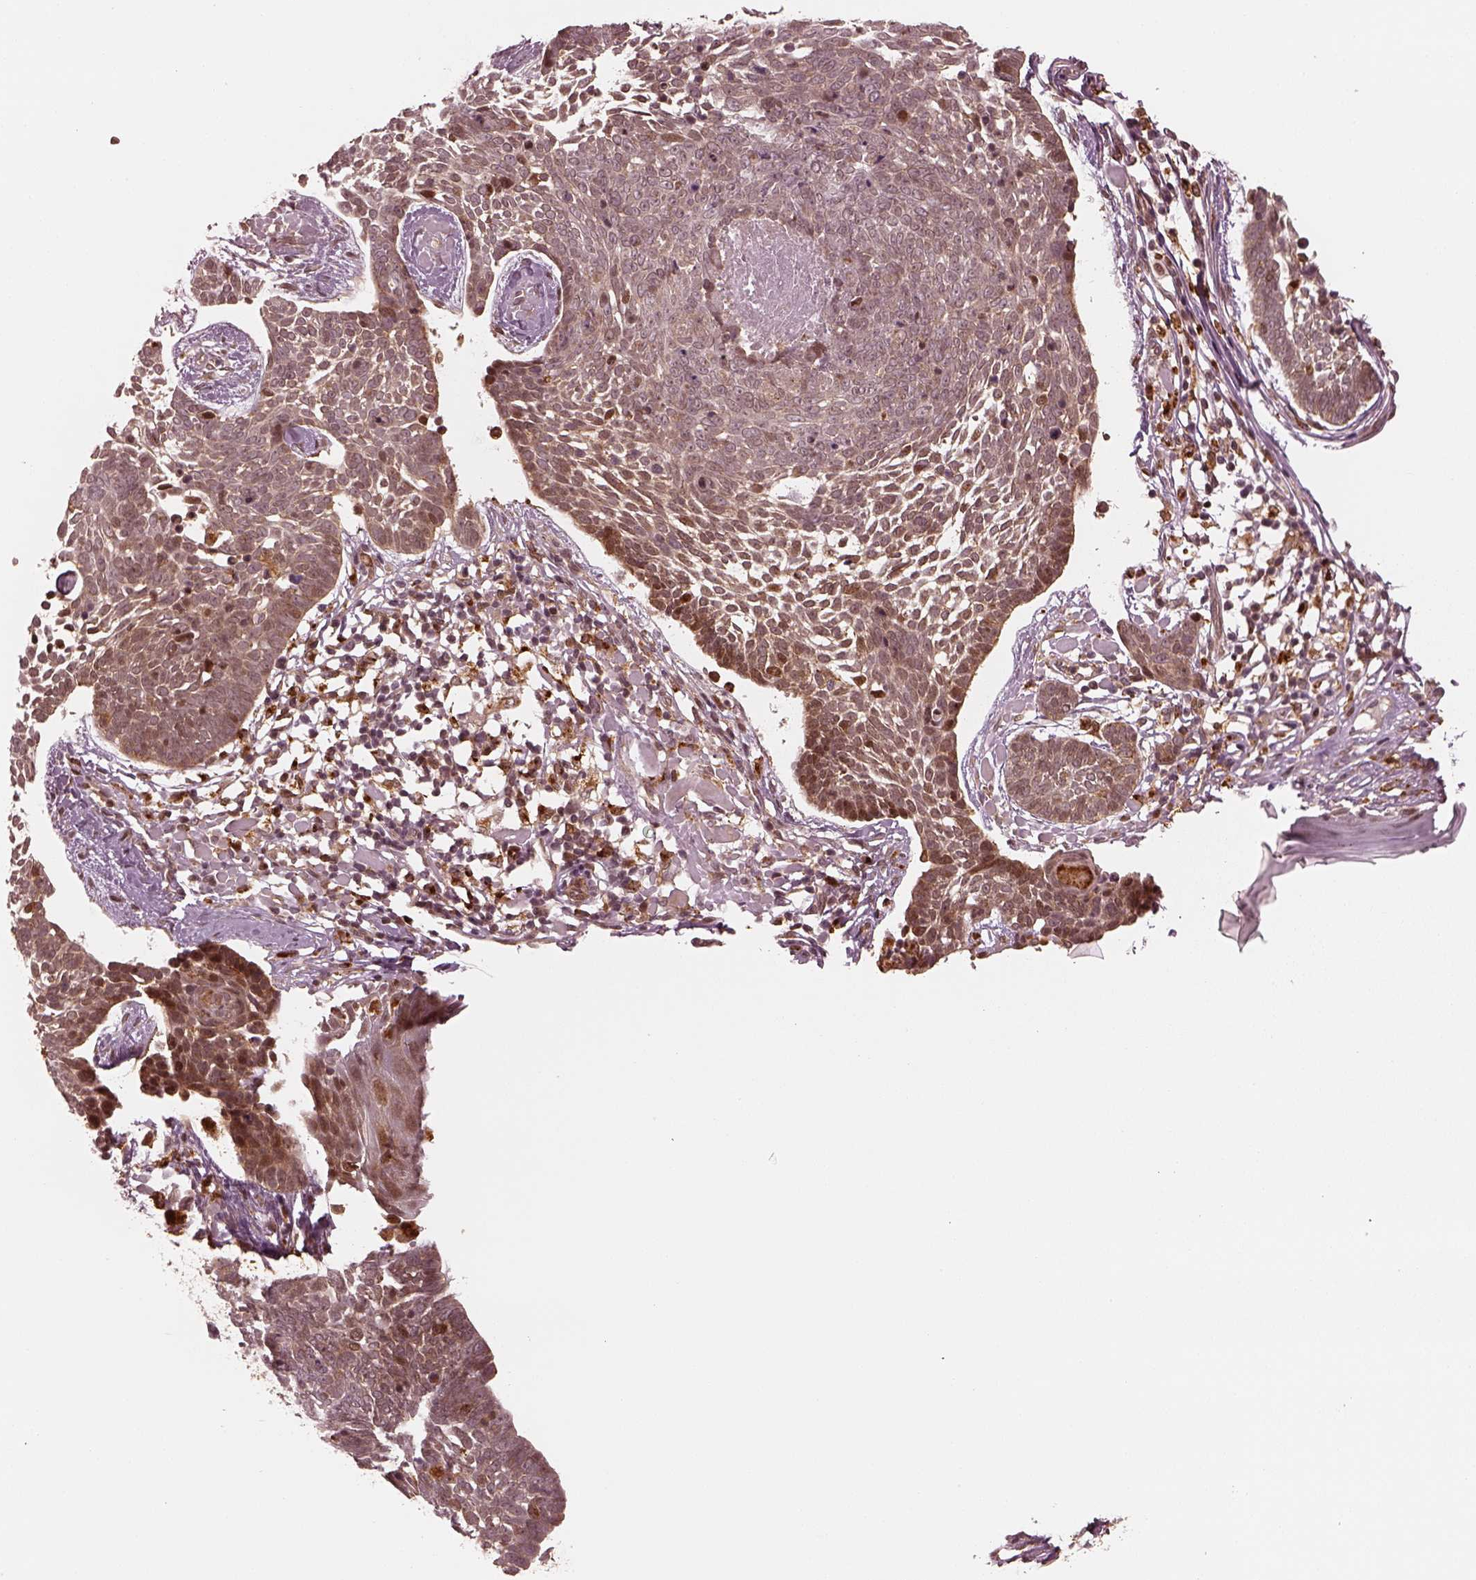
{"staining": {"intensity": "moderate", "quantity": ">75%", "location": "cytoplasmic/membranous"}, "tissue": "skin cancer", "cell_type": "Tumor cells", "image_type": "cancer", "snomed": [{"axis": "morphology", "description": "Basal cell carcinoma"}, {"axis": "topography", "description": "Skin"}], "caption": "This is a micrograph of immunohistochemistry (IHC) staining of basal cell carcinoma (skin), which shows moderate expression in the cytoplasmic/membranous of tumor cells.", "gene": "SLC12A9", "patient": {"sex": "male", "age": 85}}